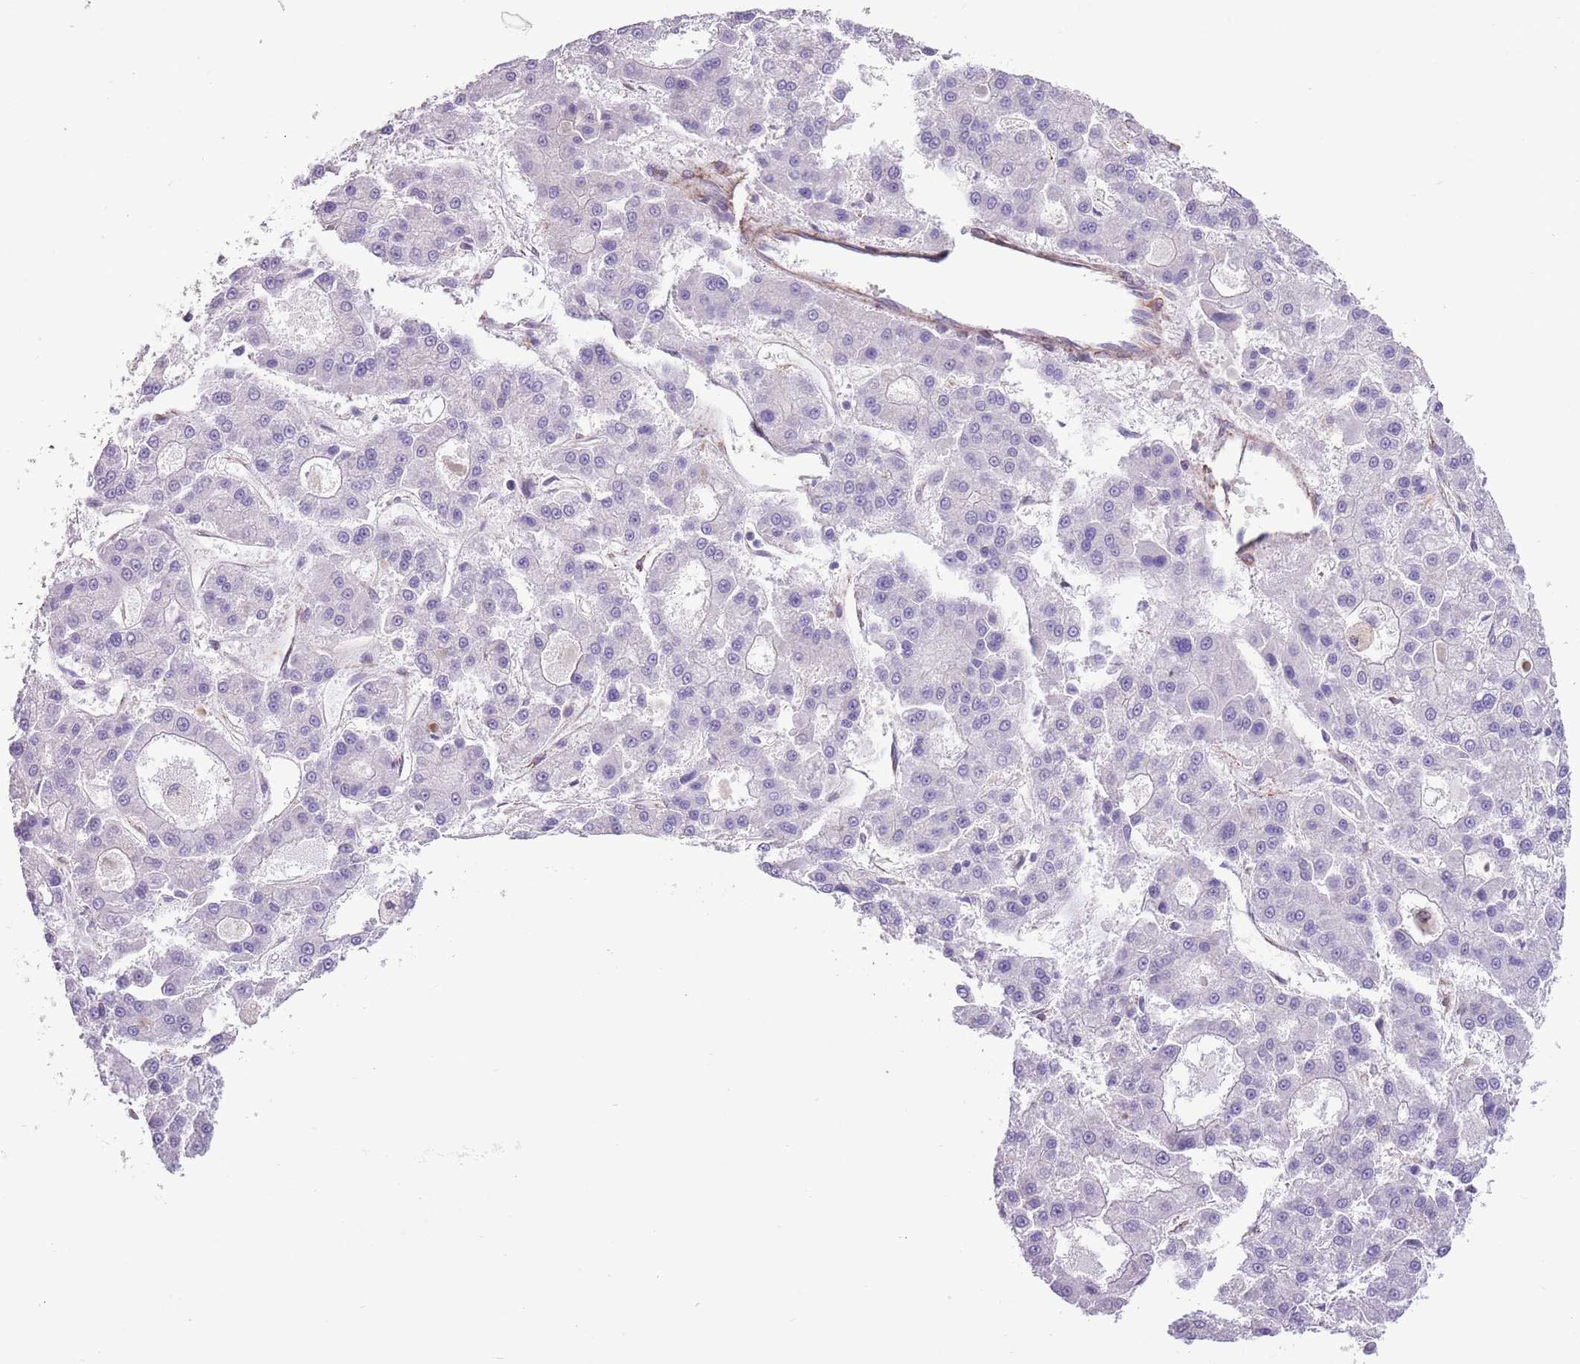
{"staining": {"intensity": "negative", "quantity": "none", "location": "none"}, "tissue": "liver cancer", "cell_type": "Tumor cells", "image_type": "cancer", "snomed": [{"axis": "morphology", "description": "Carcinoma, Hepatocellular, NOS"}, {"axis": "topography", "description": "Liver"}], "caption": "Immunohistochemical staining of liver hepatocellular carcinoma exhibits no significant positivity in tumor cells. Nuclei are stained in blue.", "gene": "CREBZF", "patient": {"sex": "male", "age": 70}}